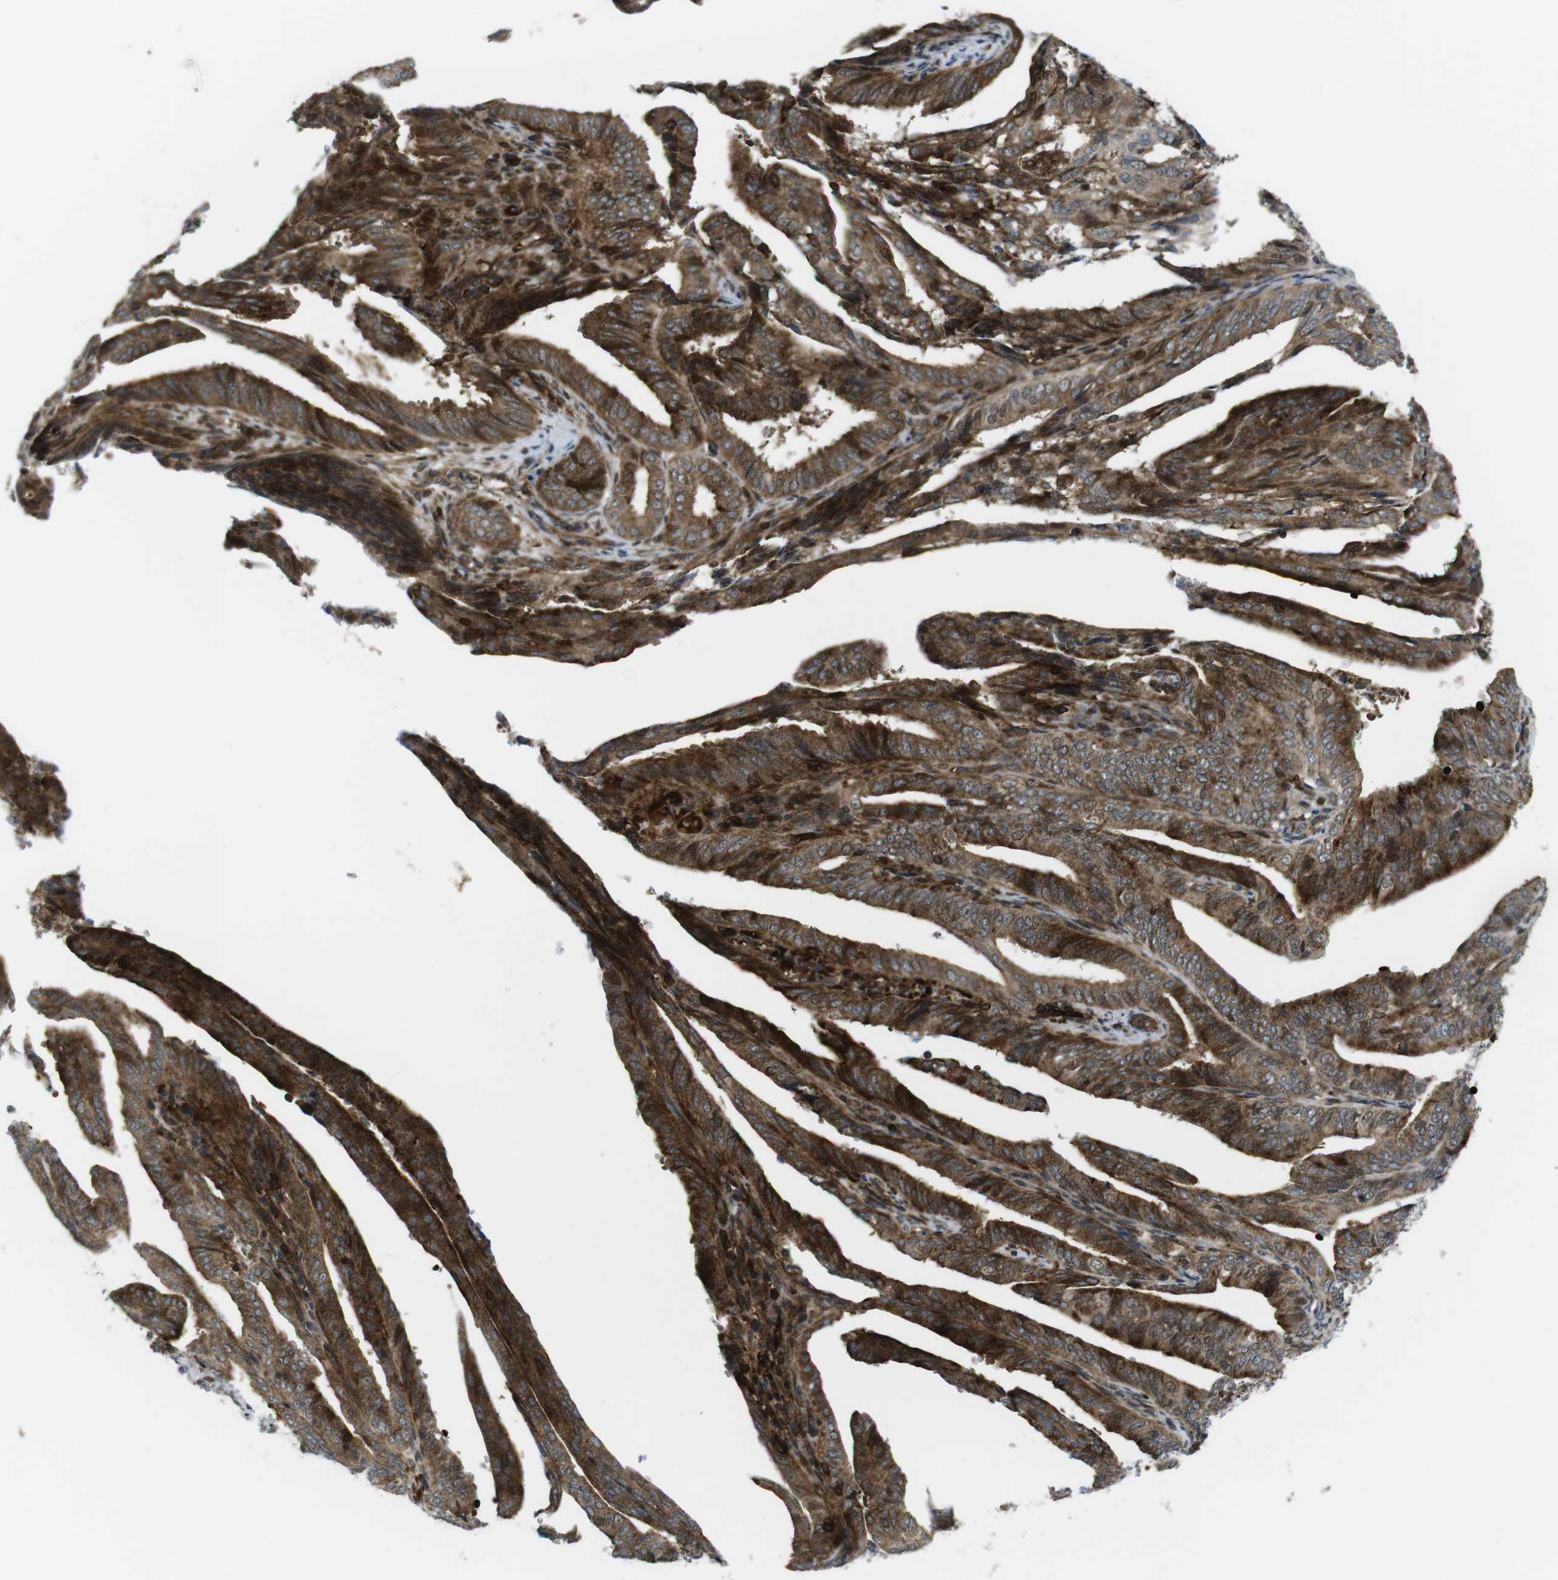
{"staining": {"intensity": "strong", "quantity": "25%-75%", "location": "cytoplasmic/membranous"}, "tissue": "endometrial cancer", "cell_type": "Tumor cells", "image_type": "cancer", "snomed": [{"axis": "morphology", "description": "Adenocarcinoma, NOS"}, {"axis": "topography", "description": "Endometrium"}], "caption": "Endometrial cancer stained with a protein marker demonstrates strong staining in tumor cells.", "gene": "CUL7", "patient": {"sex": "female", "age": 58}}